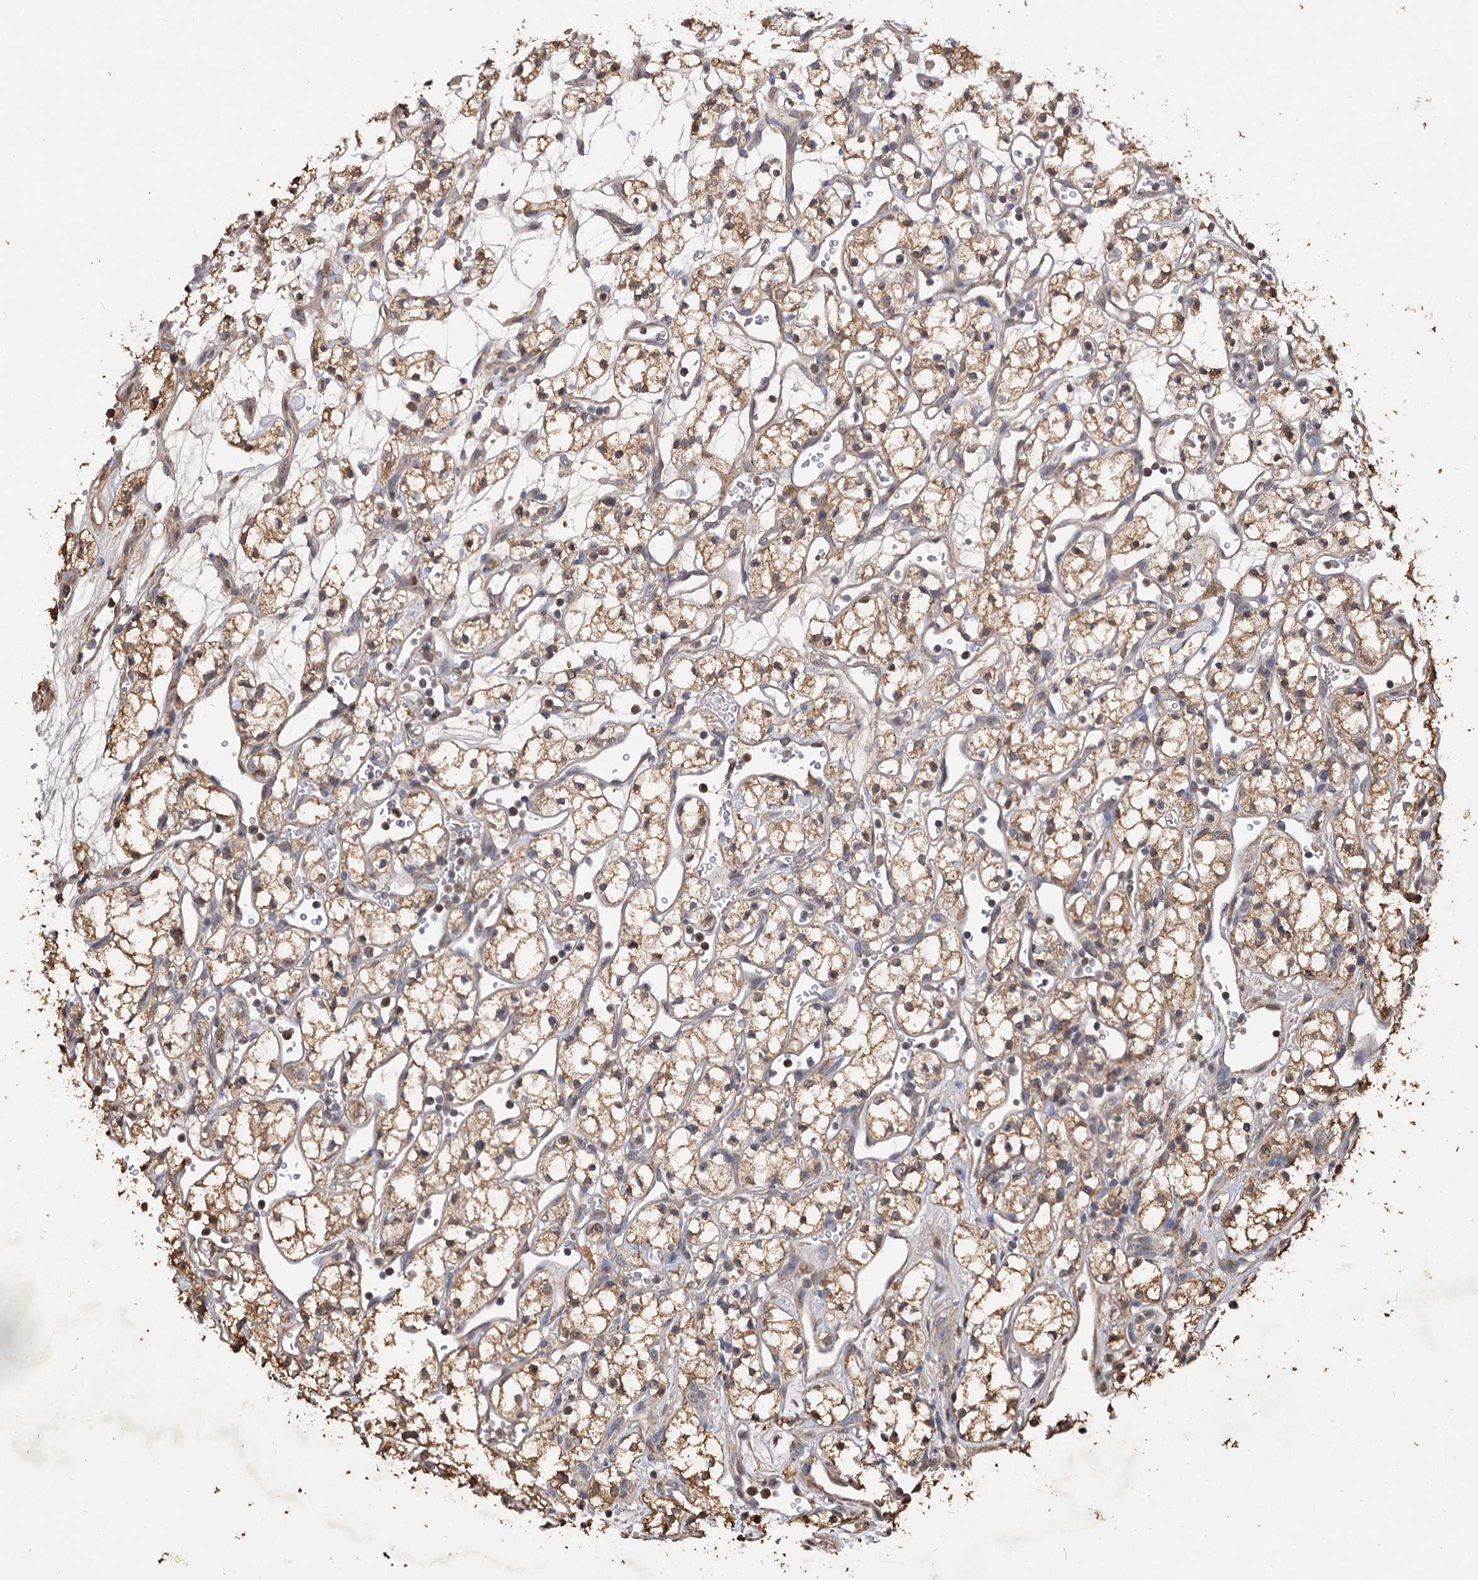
{"staining": {"intensity": "moderate", "quantity": ">75%", "location": "cytoplasmic/membranous"}, "tissue": "renal cancer", "cell_type": "Tumor cells", "image_type": "cancer", "snomed": [{"axis": "morphology", "description": "Adenocarcinoma, NOS"}, {"axis": "topography", "description": "Kidney"}], "caption": "Immunohistochemical staining of human renal cancer displays medium levels of moderate cytoplasmic/membranous positivity in approximately >75% of tumor cells.", "gene": "ARL13A", "patient": {"sex": "male", "age": 59}}